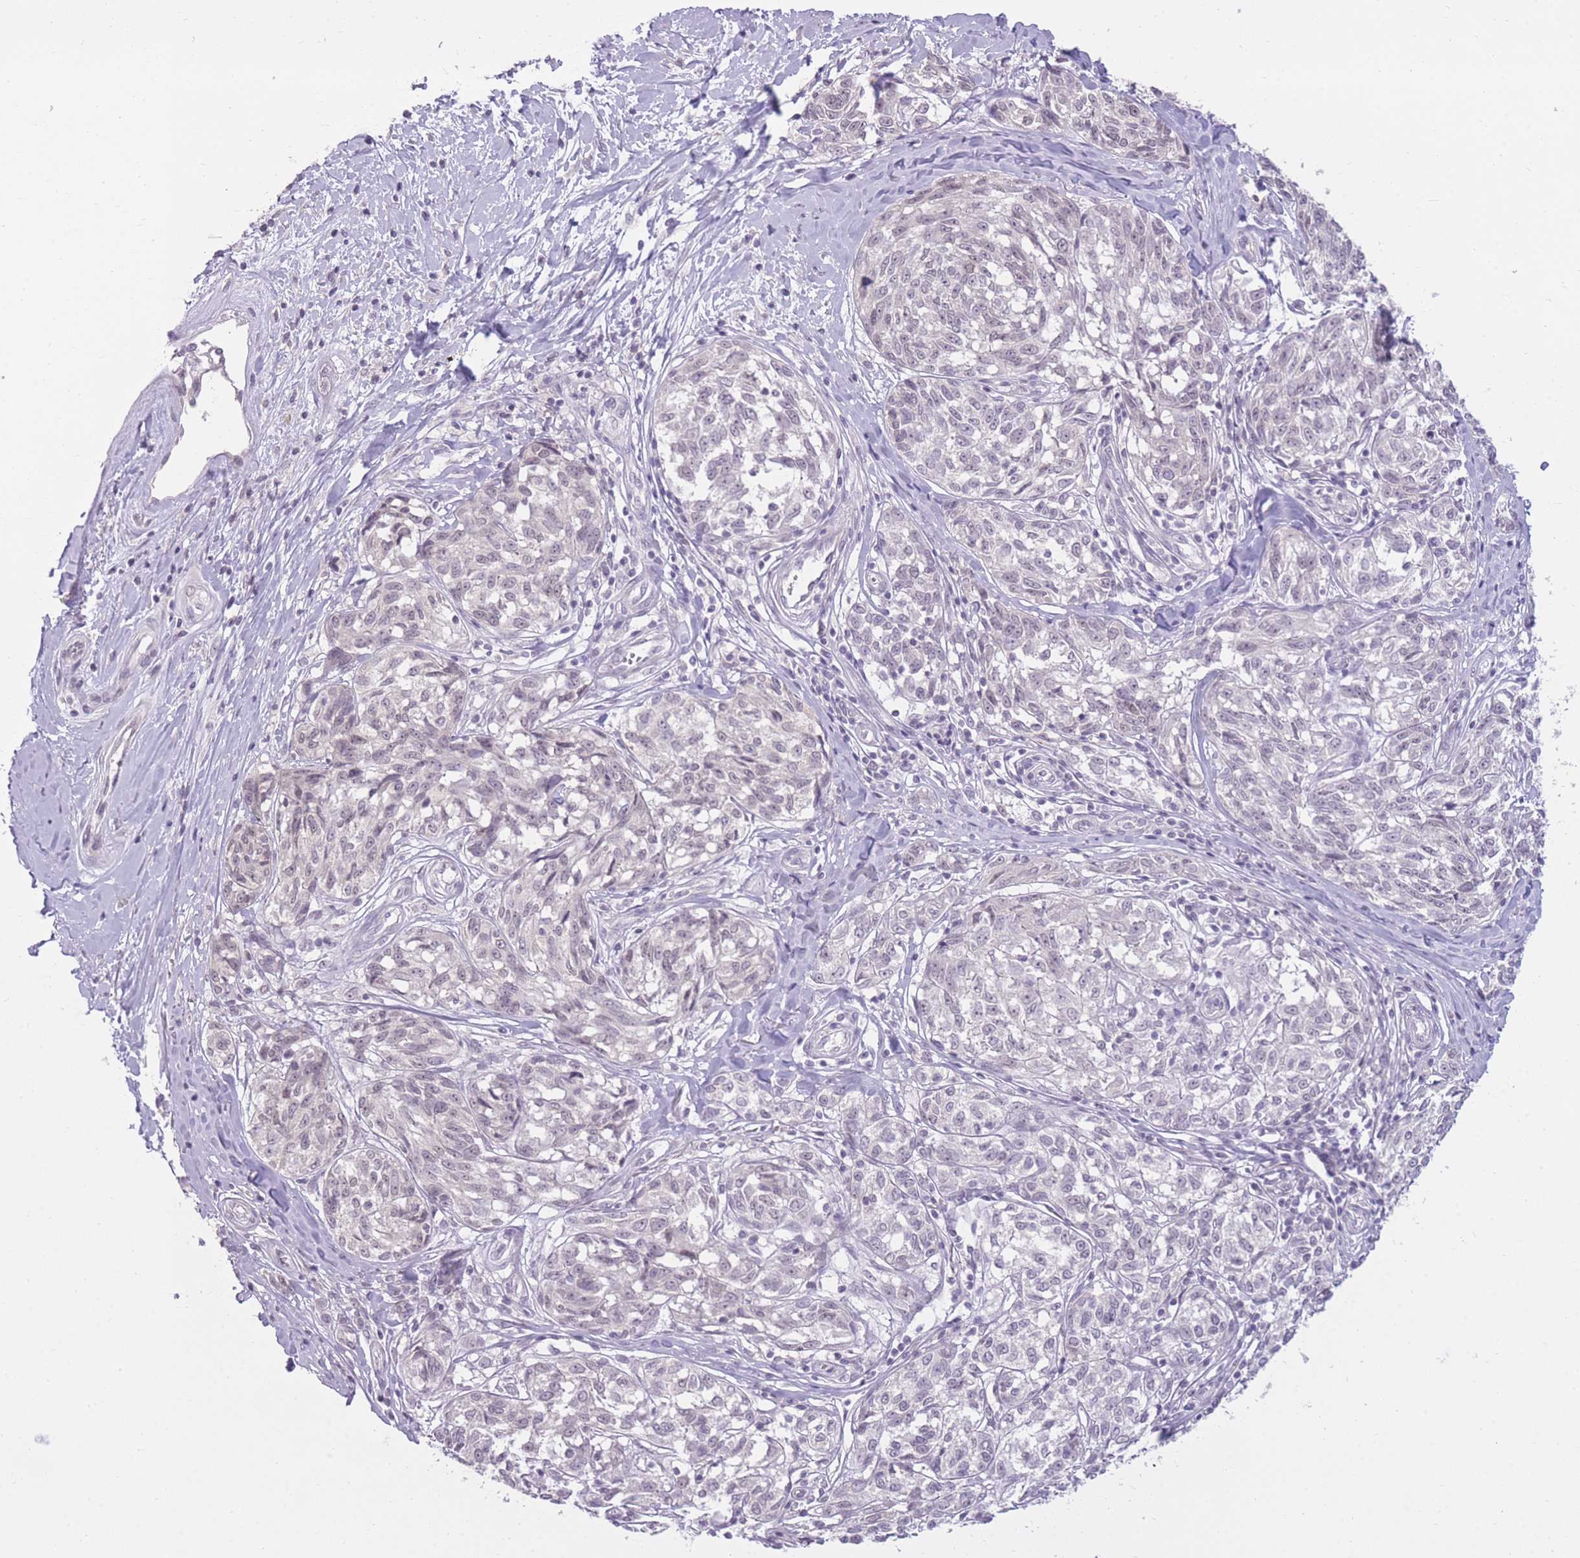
{"staining": {"intensity": "negative", "quantity": "none", "location": "none"}, "tissue": "melanoma", "cell_type": "Tumor cells", "image_type": "cancer", "snomed": [{"axis": "morphology", "description": "Normal tissue, NOS"}, {"axis": "morphology", "description": "Malignant melanoma, NOS"}, {"axis": "topography", "description": "Skin"}], "caption": "Human melanoma stained for a protein using immunohistochemistry (IHC) reveals no staining in tumor cells.", "gene": "ZBTB24", "patient": {"sex": "female", "age": 64}}